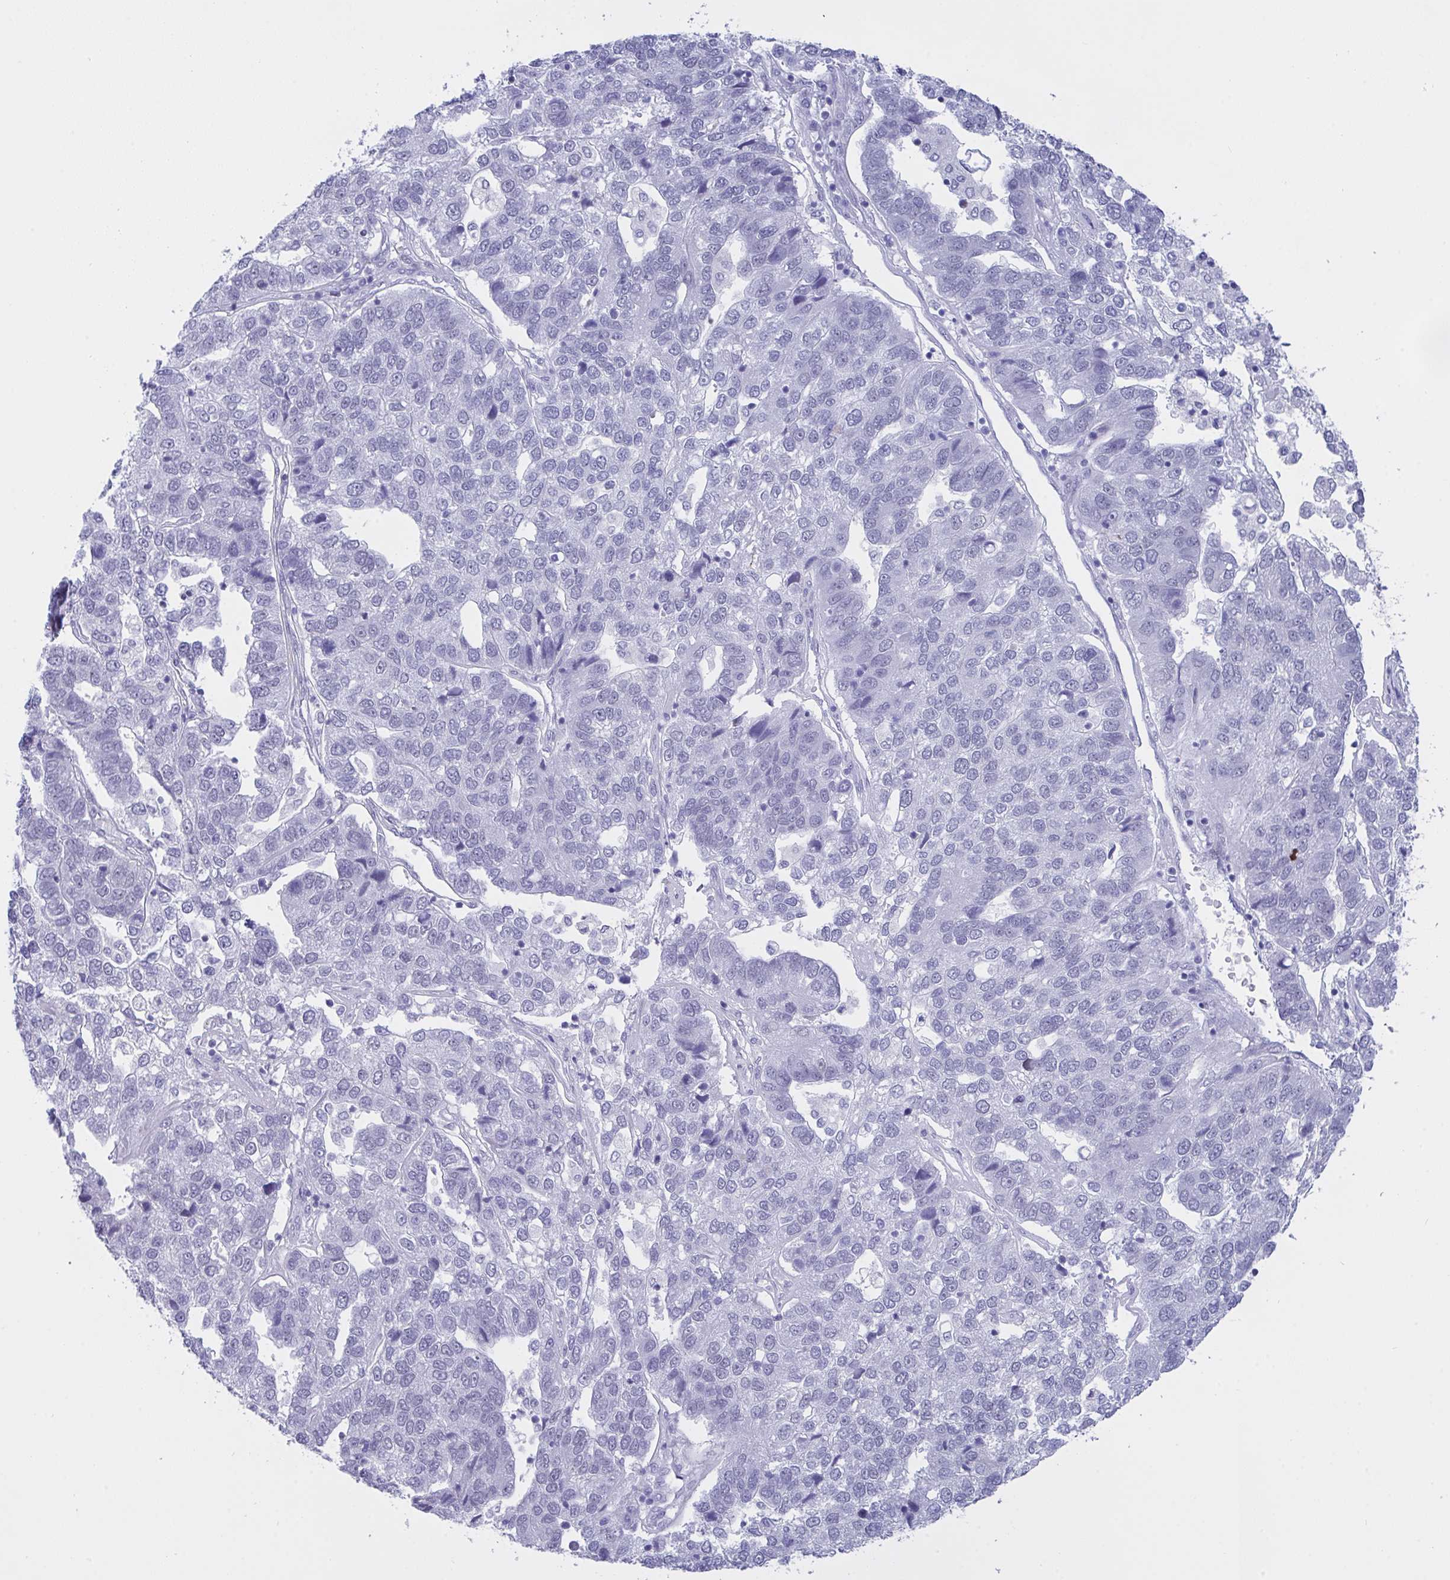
{"staining": {"intensity": "negative", "quantity": "none", "location": "none"}, "tissue": "pancreatic cancer", "cell_type": "Tumor cells", "image_type": "cancer", "snomed": [{"axis": "morphology", "description": "Adenocarcinoma, NOS"}, {"axis": "topography", "description": "Pancreas"}], "caption": "Immunohistochemical staining of human pancreatic adenocarcinoma exhibits no significant expression in tumor cells.", "gene": "FBXL22", "patient": {"sex": "female", "age": 61}}